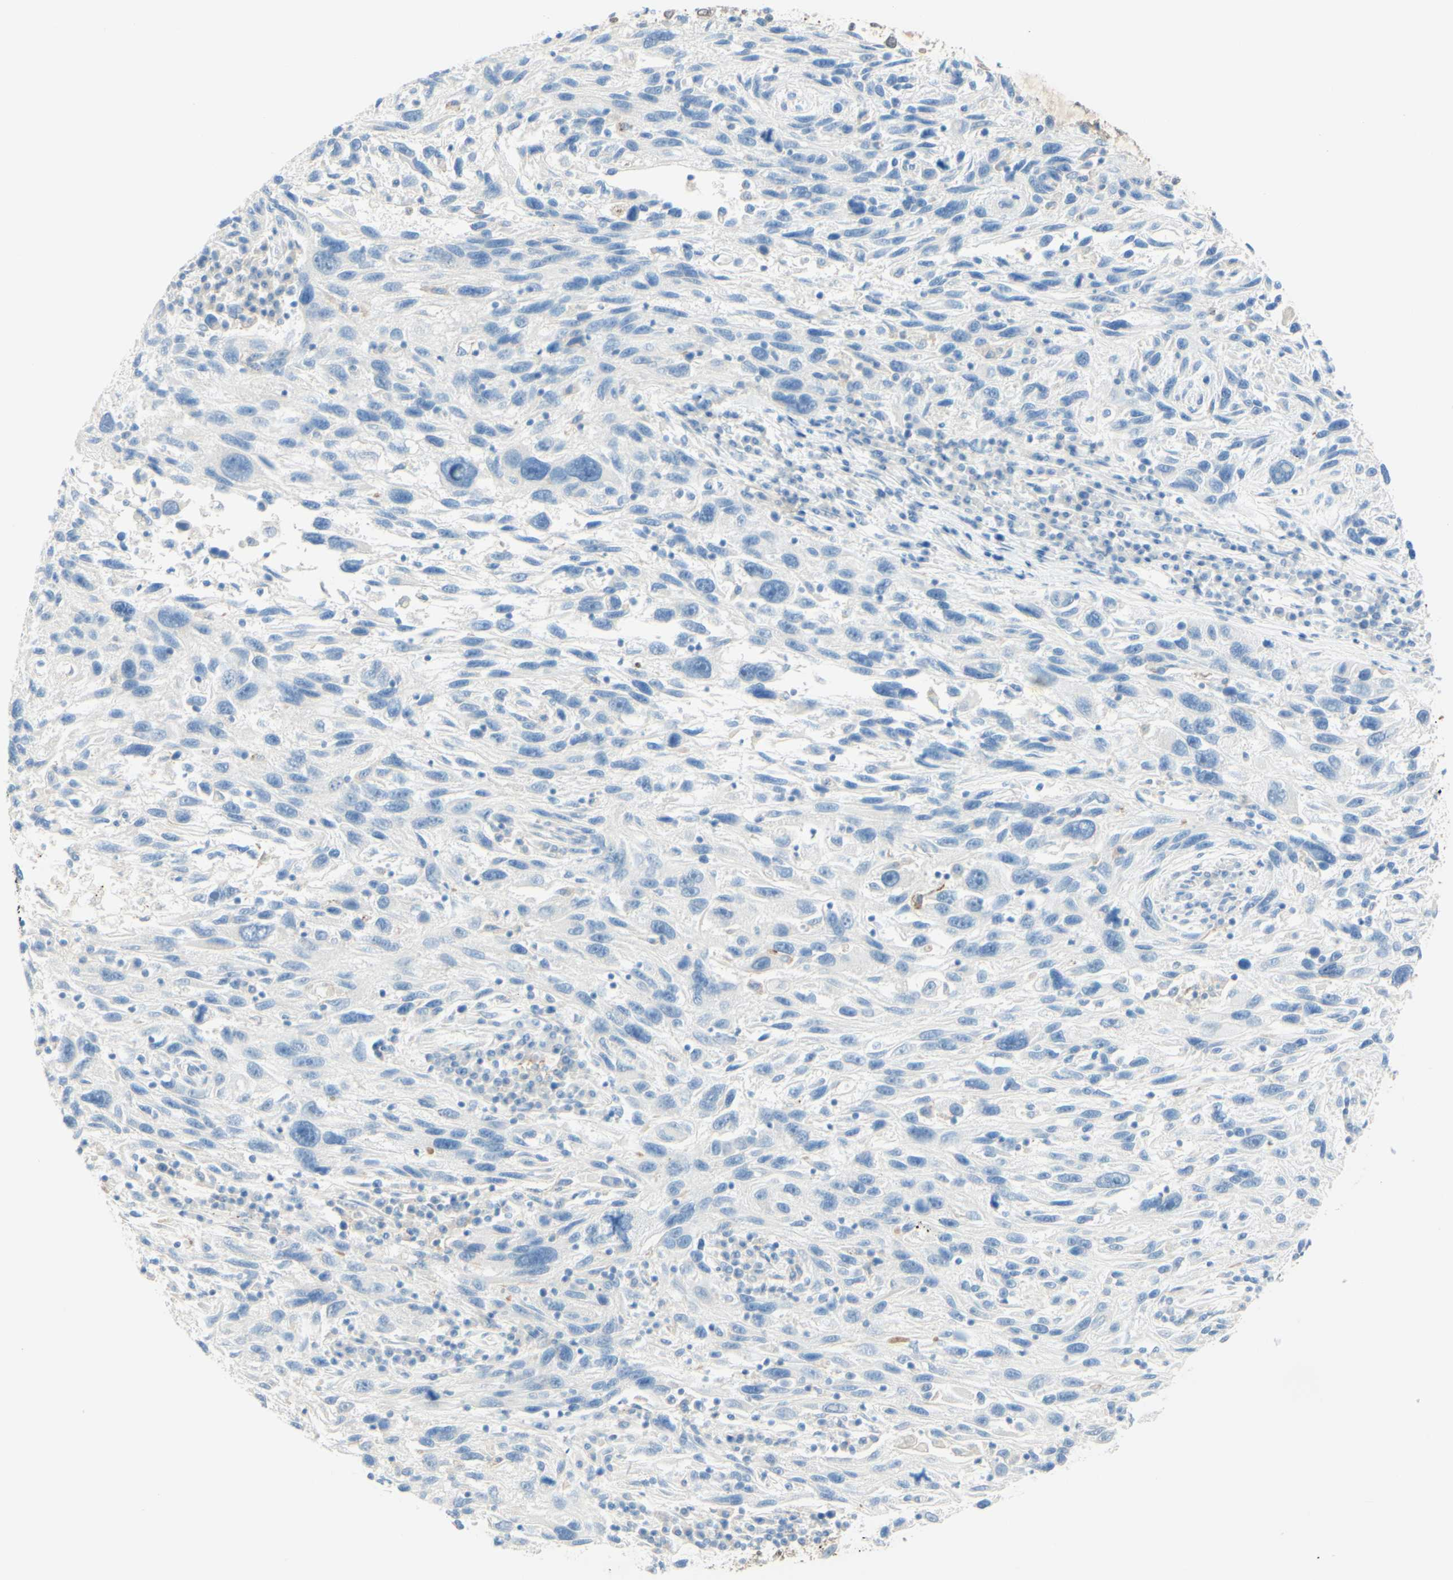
{"staining": {"intensity": "negative", "quantity": "none", "location": "none"}, "tissue": "melanoma", "cell_type": "Tumor cells", "image_type": "cancer", "snomed": [{"axis": "morphology", "description": "Malignant melanoma, NOS"}, {"axis": "topography", "description": "Skin"}], "caption": "Melanoma was stained to show a protein in brown. There is no significant staining in tumor cells.", "gene": "ALCAM", "patient": {"sex": "male", "age": 53}}